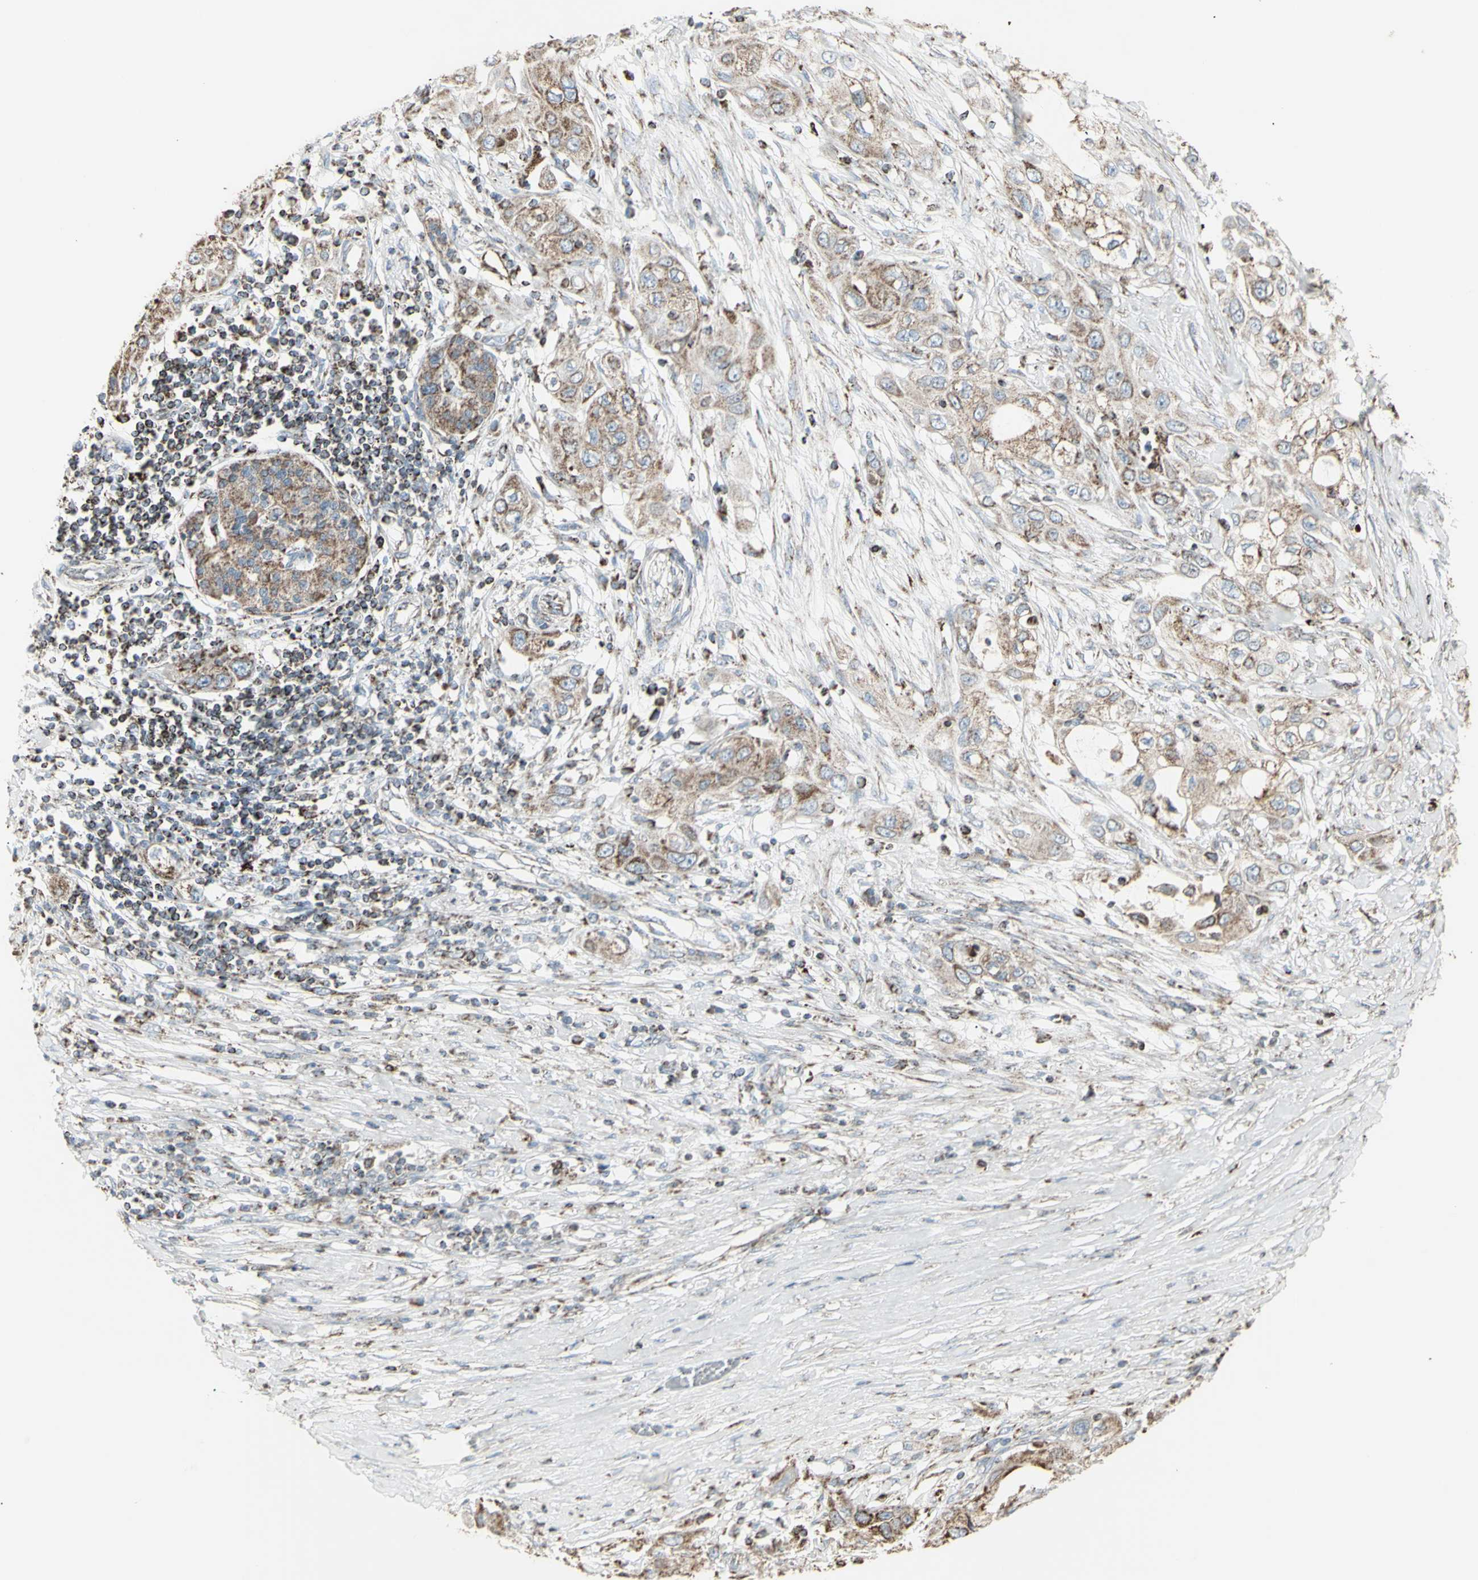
{"staining": {"intensity": "moderate", "quantity": ">75%", "location": "cytoplasmic/membranous"}, "tissue": "pancreatic cancer", "cell_type": "Tumor cells", "image_type": "cancer", "snomed": [{"axis": "morphology", "description": "Adenocarcinoma, NOS"}, {"axis": "topography", "description": "Pancreas"}], "caption": "Tumor cells display medium levels of moderate cytoplasmic/membranous positivity in about >75% of cells in pancreatic cancer (adenocarcinoma).", "gene": "PLGRKT", "patient": {"sex": "female", "age": 70}}